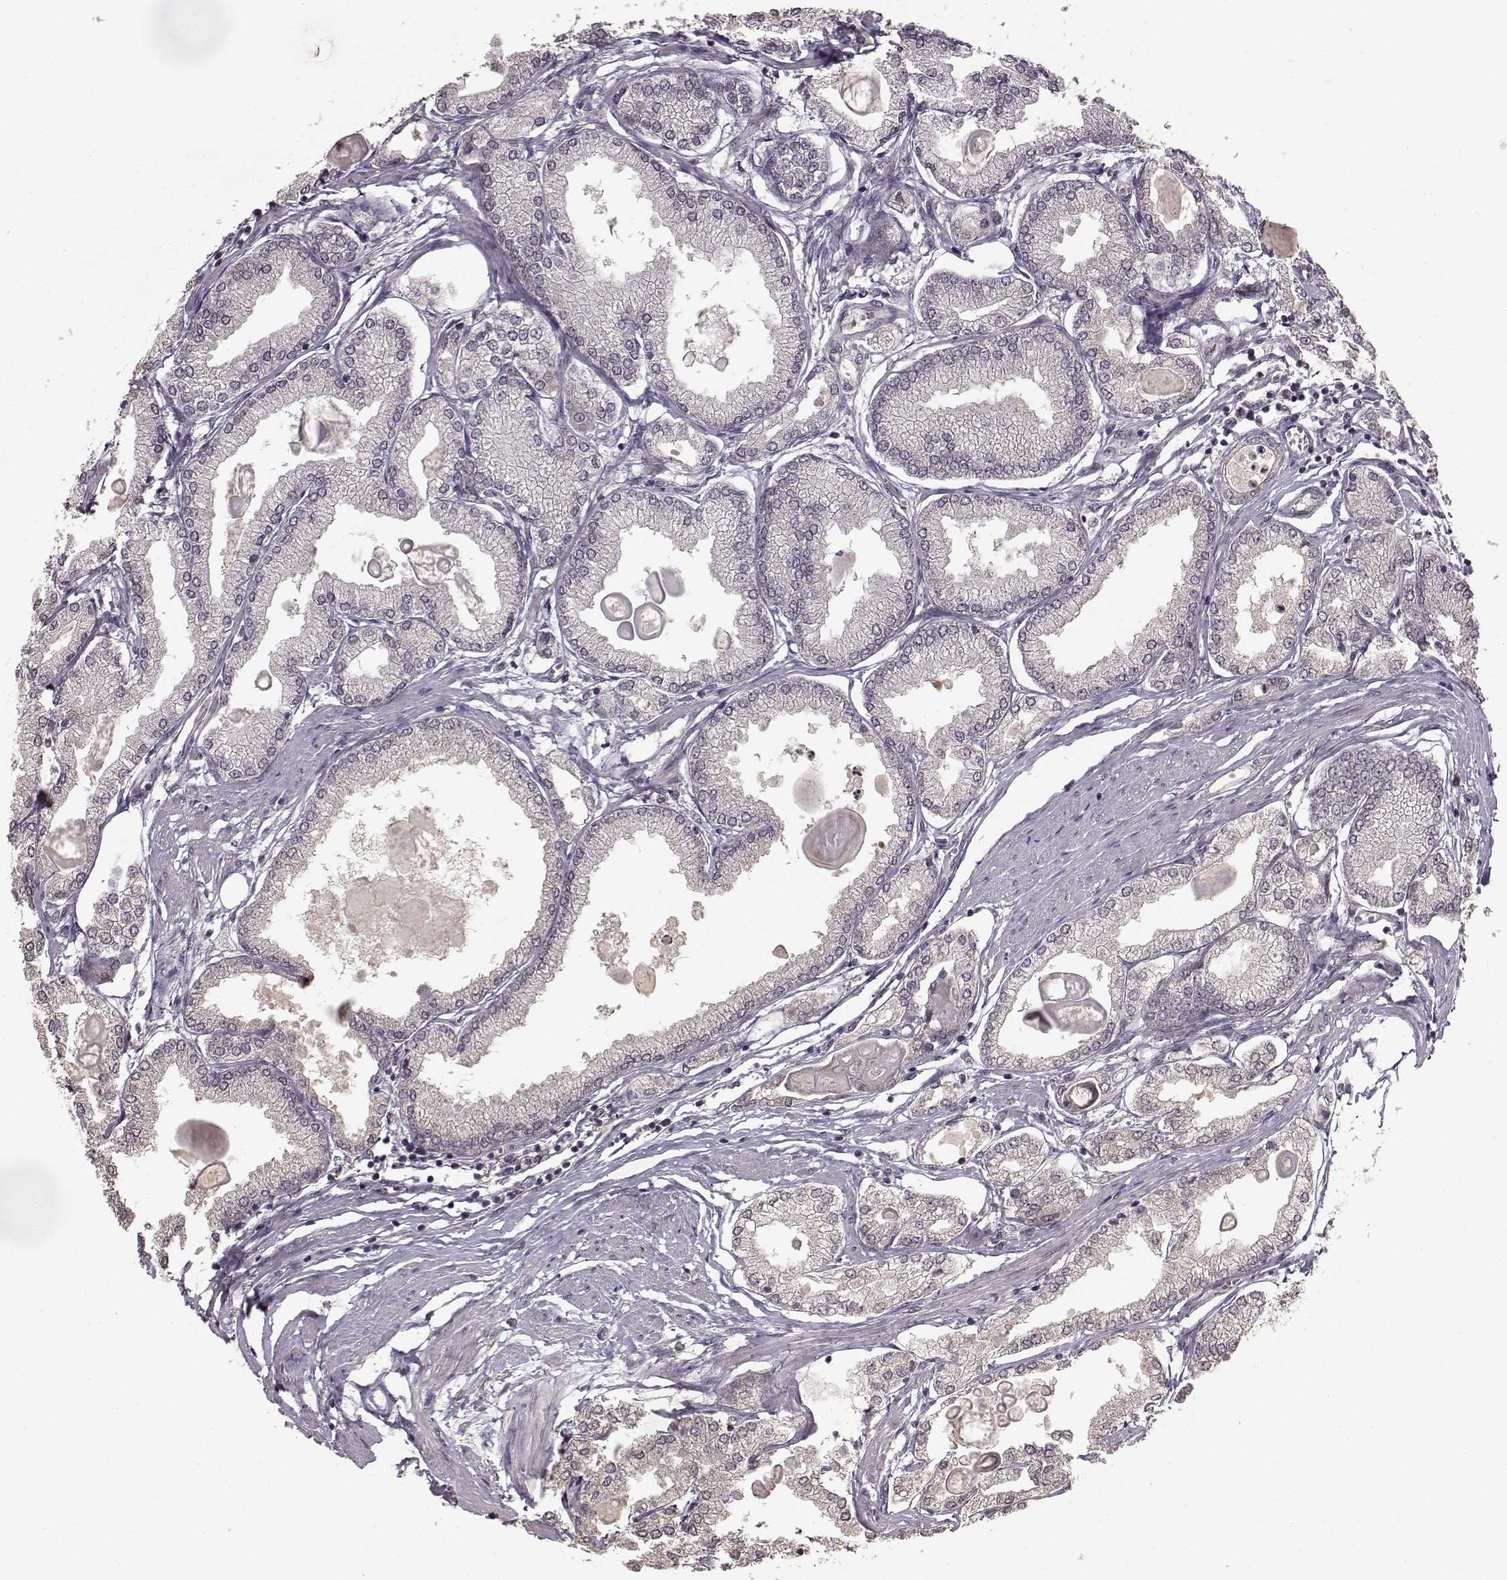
{"staining": {"intensity": "negative", "quantity": "none", "location": "none"}, "tissue": "prostate cancer", "cell_type": "Tumor cells", "image_type": "cancer", "snomed": [{"axis": "morphology", "description": "Adenocarcinoma, High grade"}, {"axis": "topography", "description": "Prostate"}], "caption": "High power microscopy image of an immunohistochemistry image of prostate adenocarcinoma (high-grade), revealing no significant expression in tumor cells.", "gene": "NTRK2", "patient": {"sex": "male", "age": 68}}